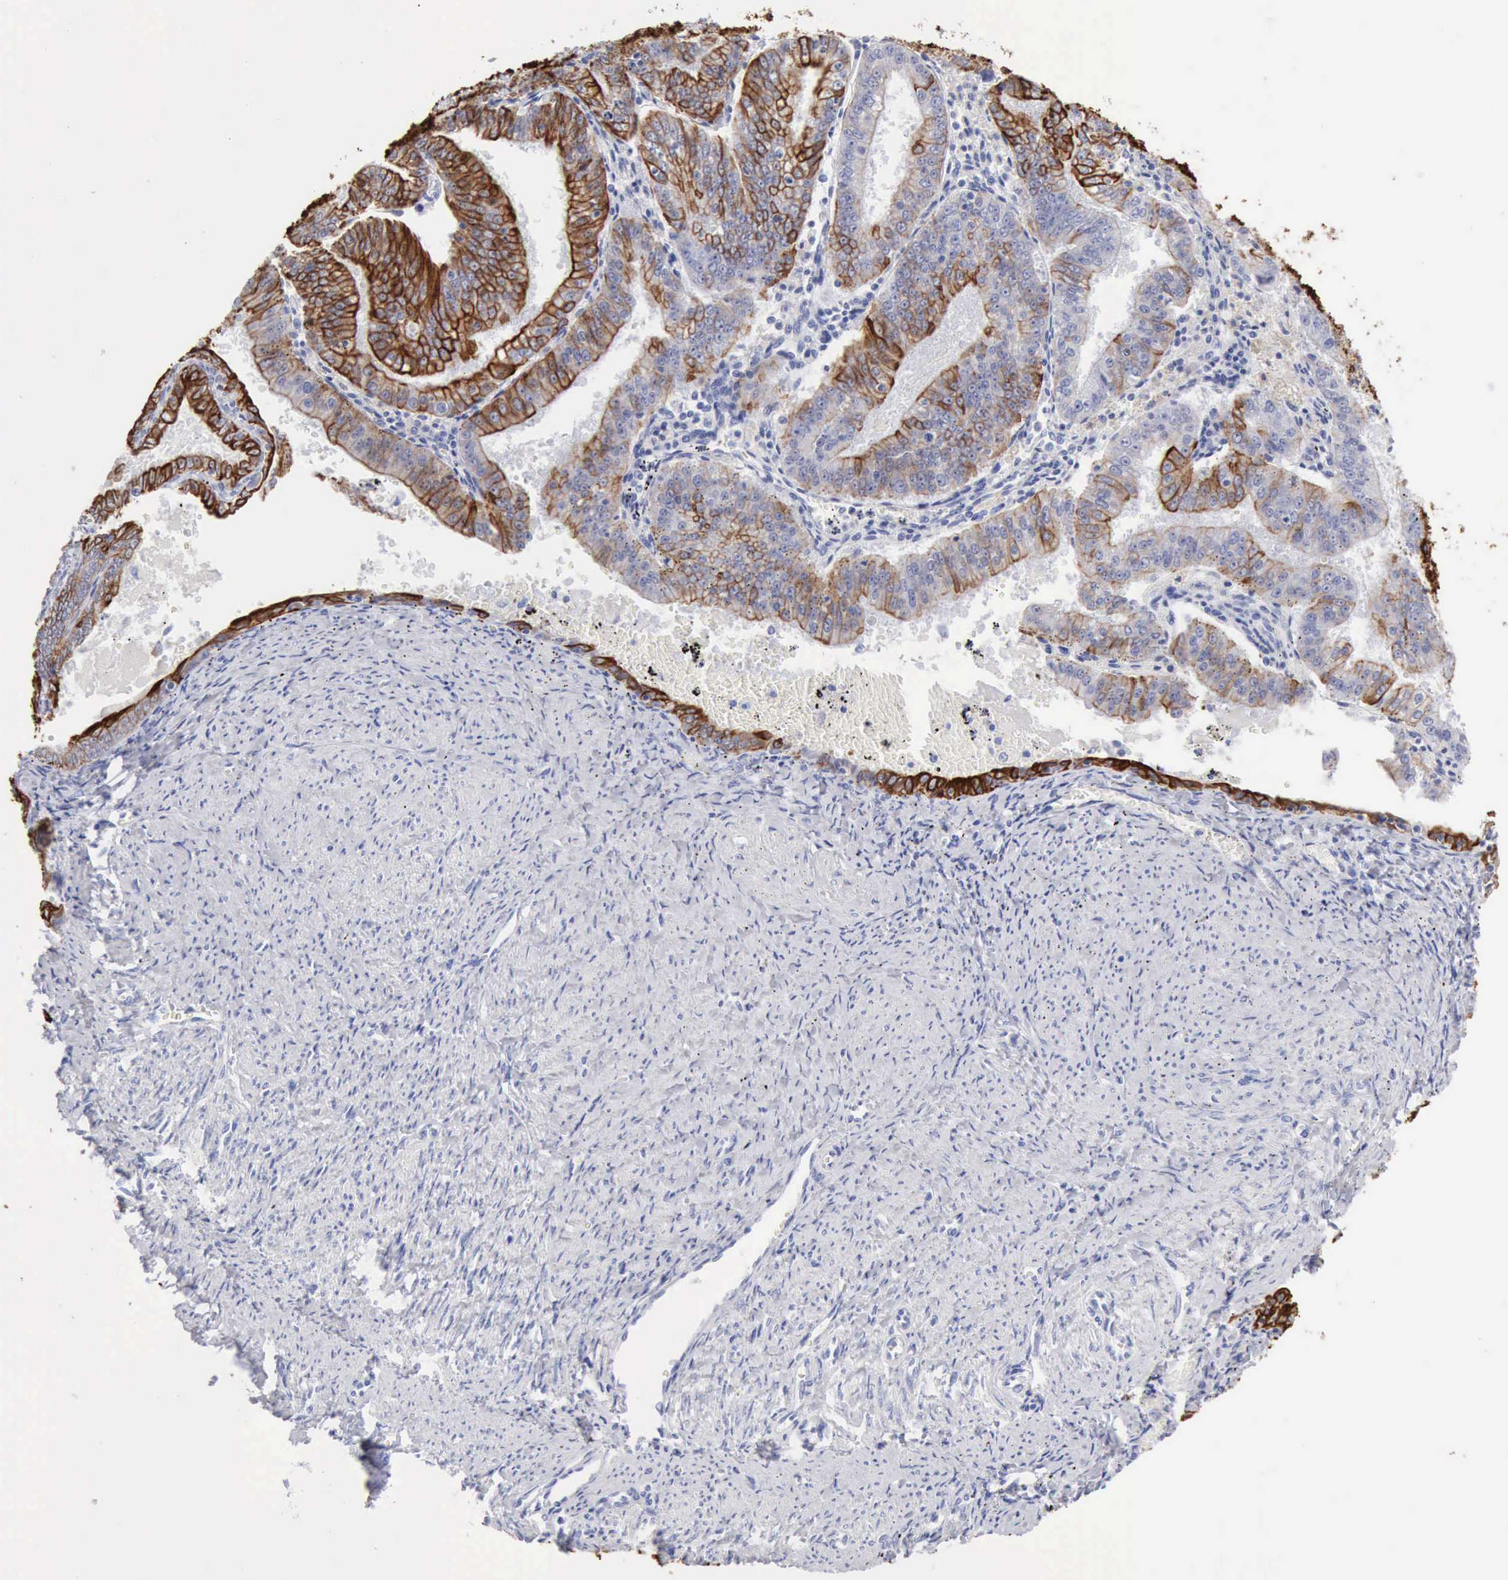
{"staining": {"intensity": "moderate", "quantity": "25%-75%", "location": "cytoplasmic/membranous"}, "tissue": "endometrial cancer", "cell_type": "Tumor cells", "image_type": "cancer", "snomed": [{"axis": "morphology", "description": "Adenocarcinoma, NOS"}, {"axis": "topography", "description": "Endometrium"}], "caption": "Adenocarcinoma (endometrial) stained with a protein marker demonstrates moderate staining in tumor cells.", "gene": "KRT5", "patient": {"sex": "female", "age": 66}}